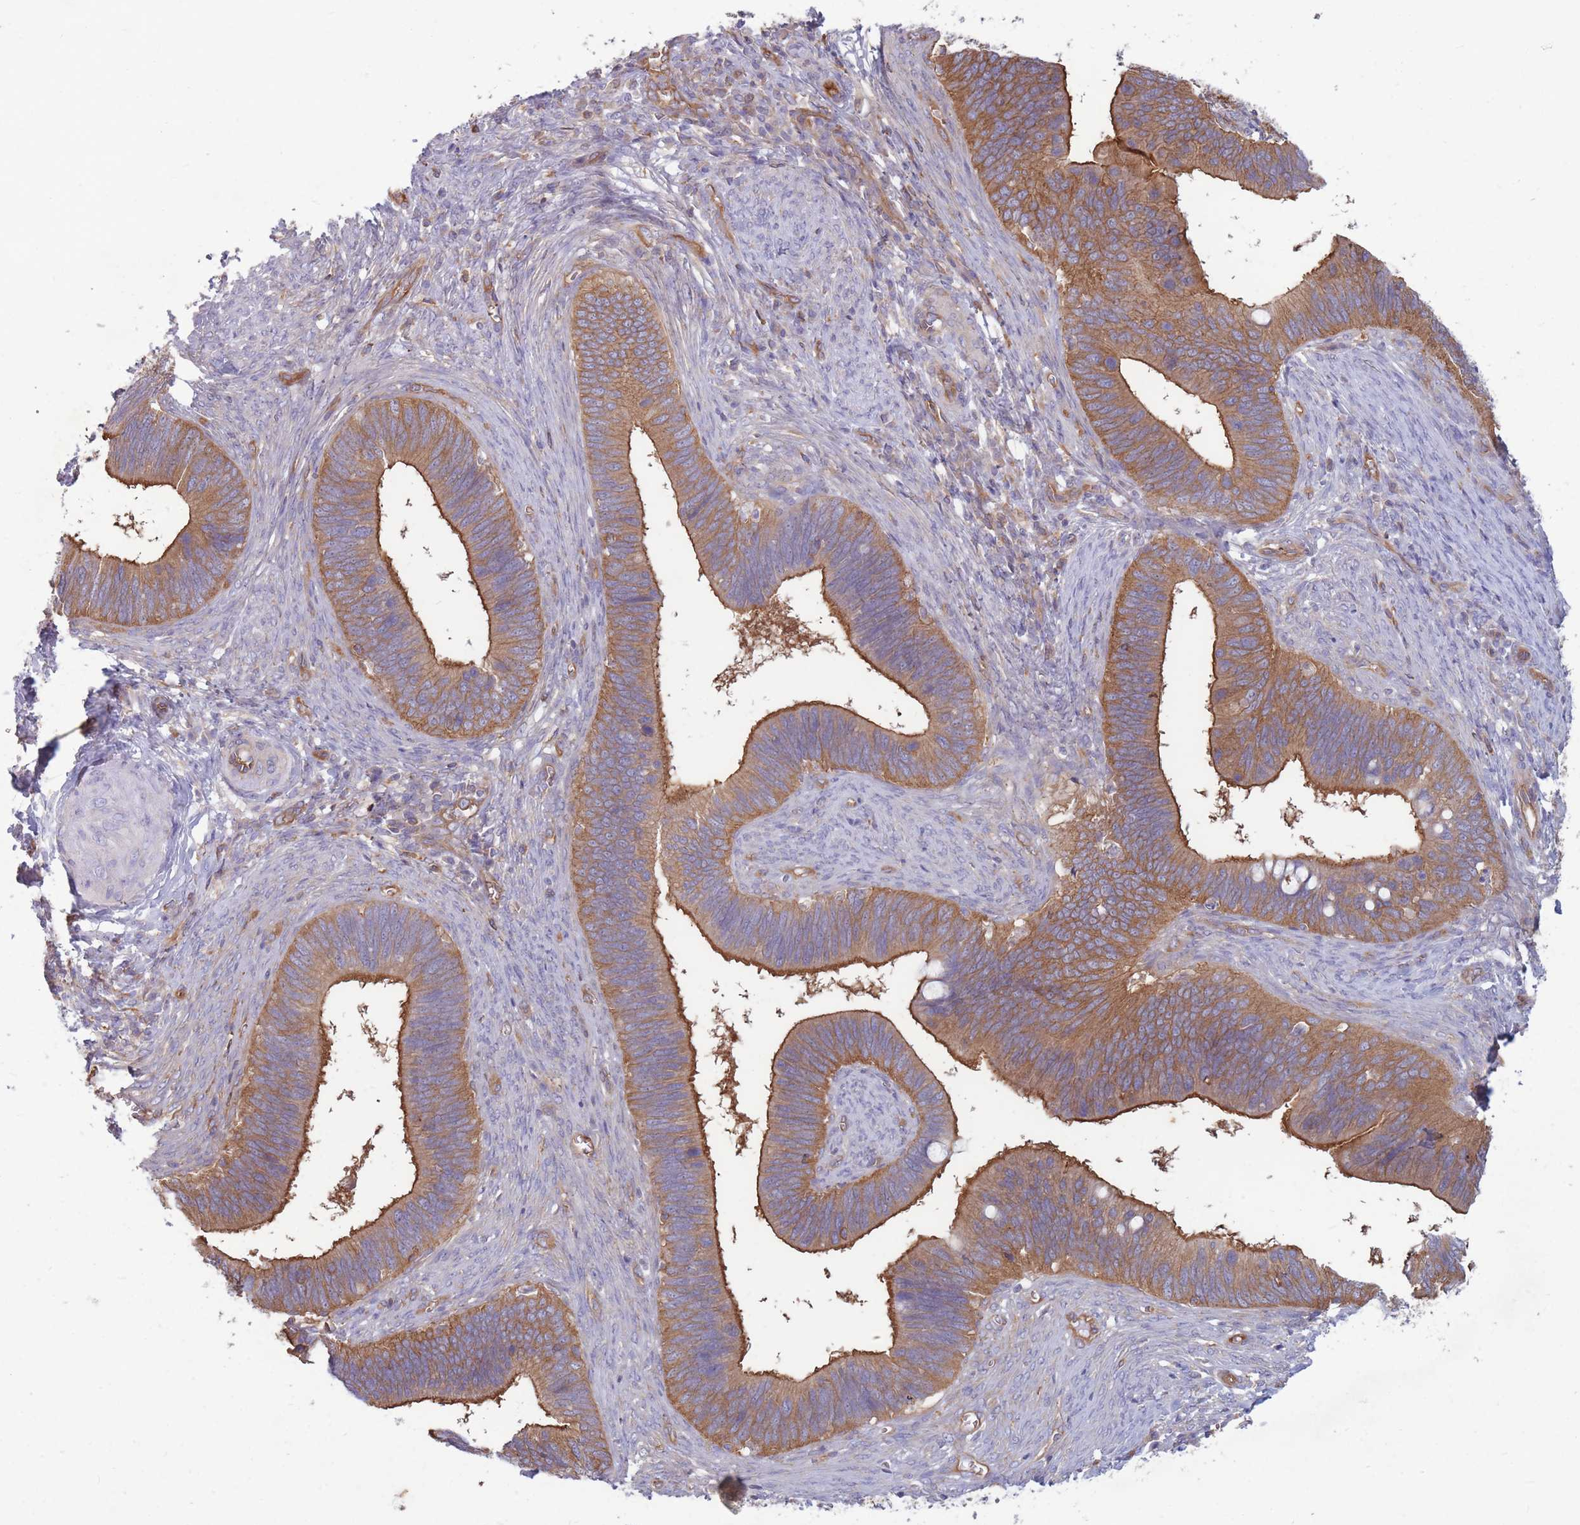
{"staining": {"intensity": "strong", "quantity": ">75%", "location": "cytoplasmic/membranous"}, "tissue": "cervical cancer", "cell_type": "Tumor cells", "image_type": "cancer", "snomed": [{"axis": "morphology", "description": "Adenocarcinoma, NOS"}, {"axis": "topography", "description": "Cervix"}], "caption": "Protein expression analysis of human cervical cancer (adenocarcinoma) reveals strong cytoplasmic/membranous positivity in about >75% of tumor cells. (brown staining indicates protein expression, while blue staining denotes nuclei).", "gene": "GGA1", "patient": {"sex": "female", "age": 42}}